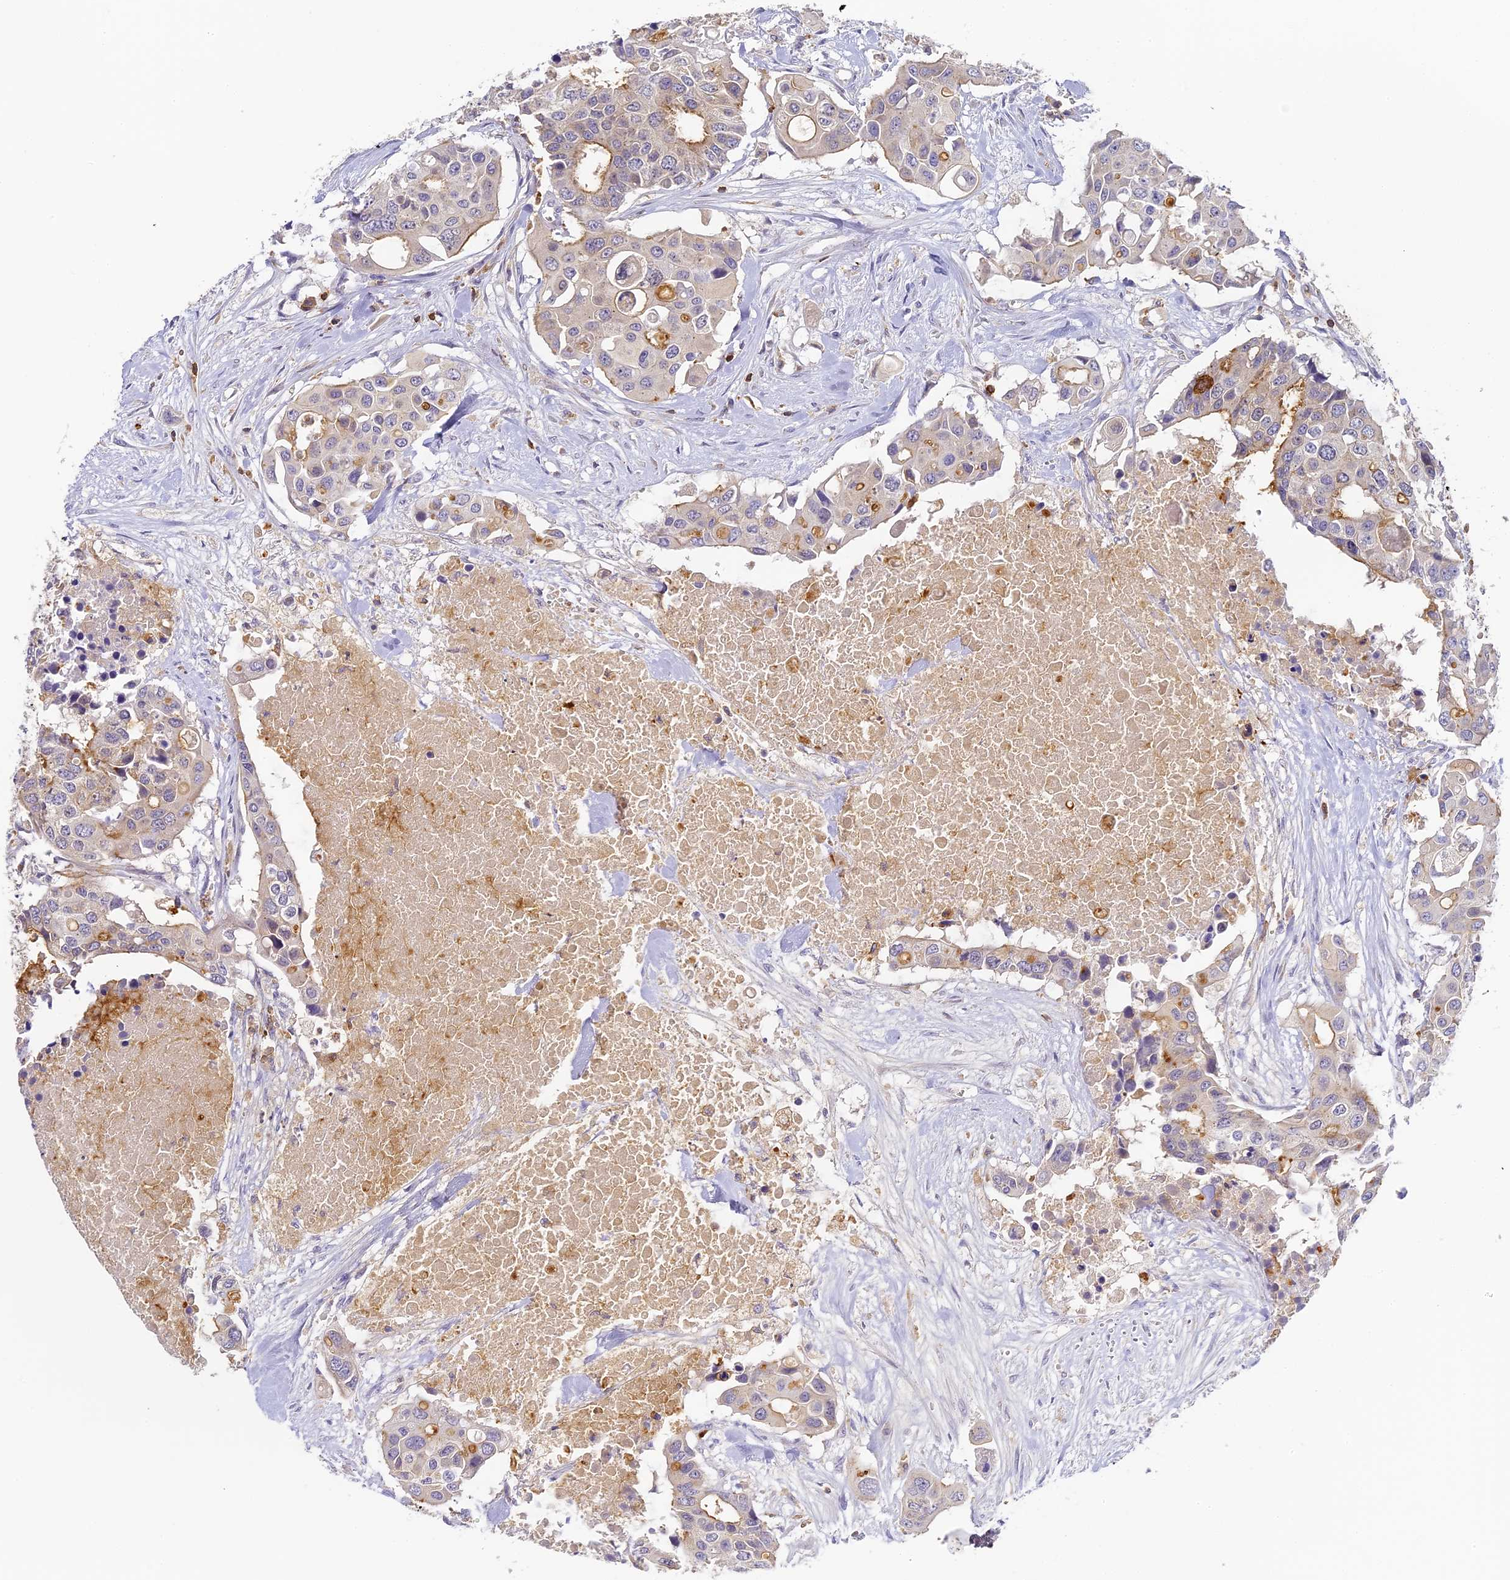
{"staining": {"intensity": "moderate", "quantity": "<25%", "location": "cytoplasmic/membranous"}, "tissue": "colorectal cancer", "cell_type": "Tumor cells", "image_type": "cancer", "snomed": [{"axis": "morphology", "description": "Adenocarcinoma, NOS"}, {"axis": "topography", "description": "Colon"}], "caption": "Colorectal adenocarcinoma stained for a protein demonstrates moderate cytoplasmic/membranous positivity in tumor cells.", "gene": "FYB1", "patient": {"sex": "male", "age": 77}}